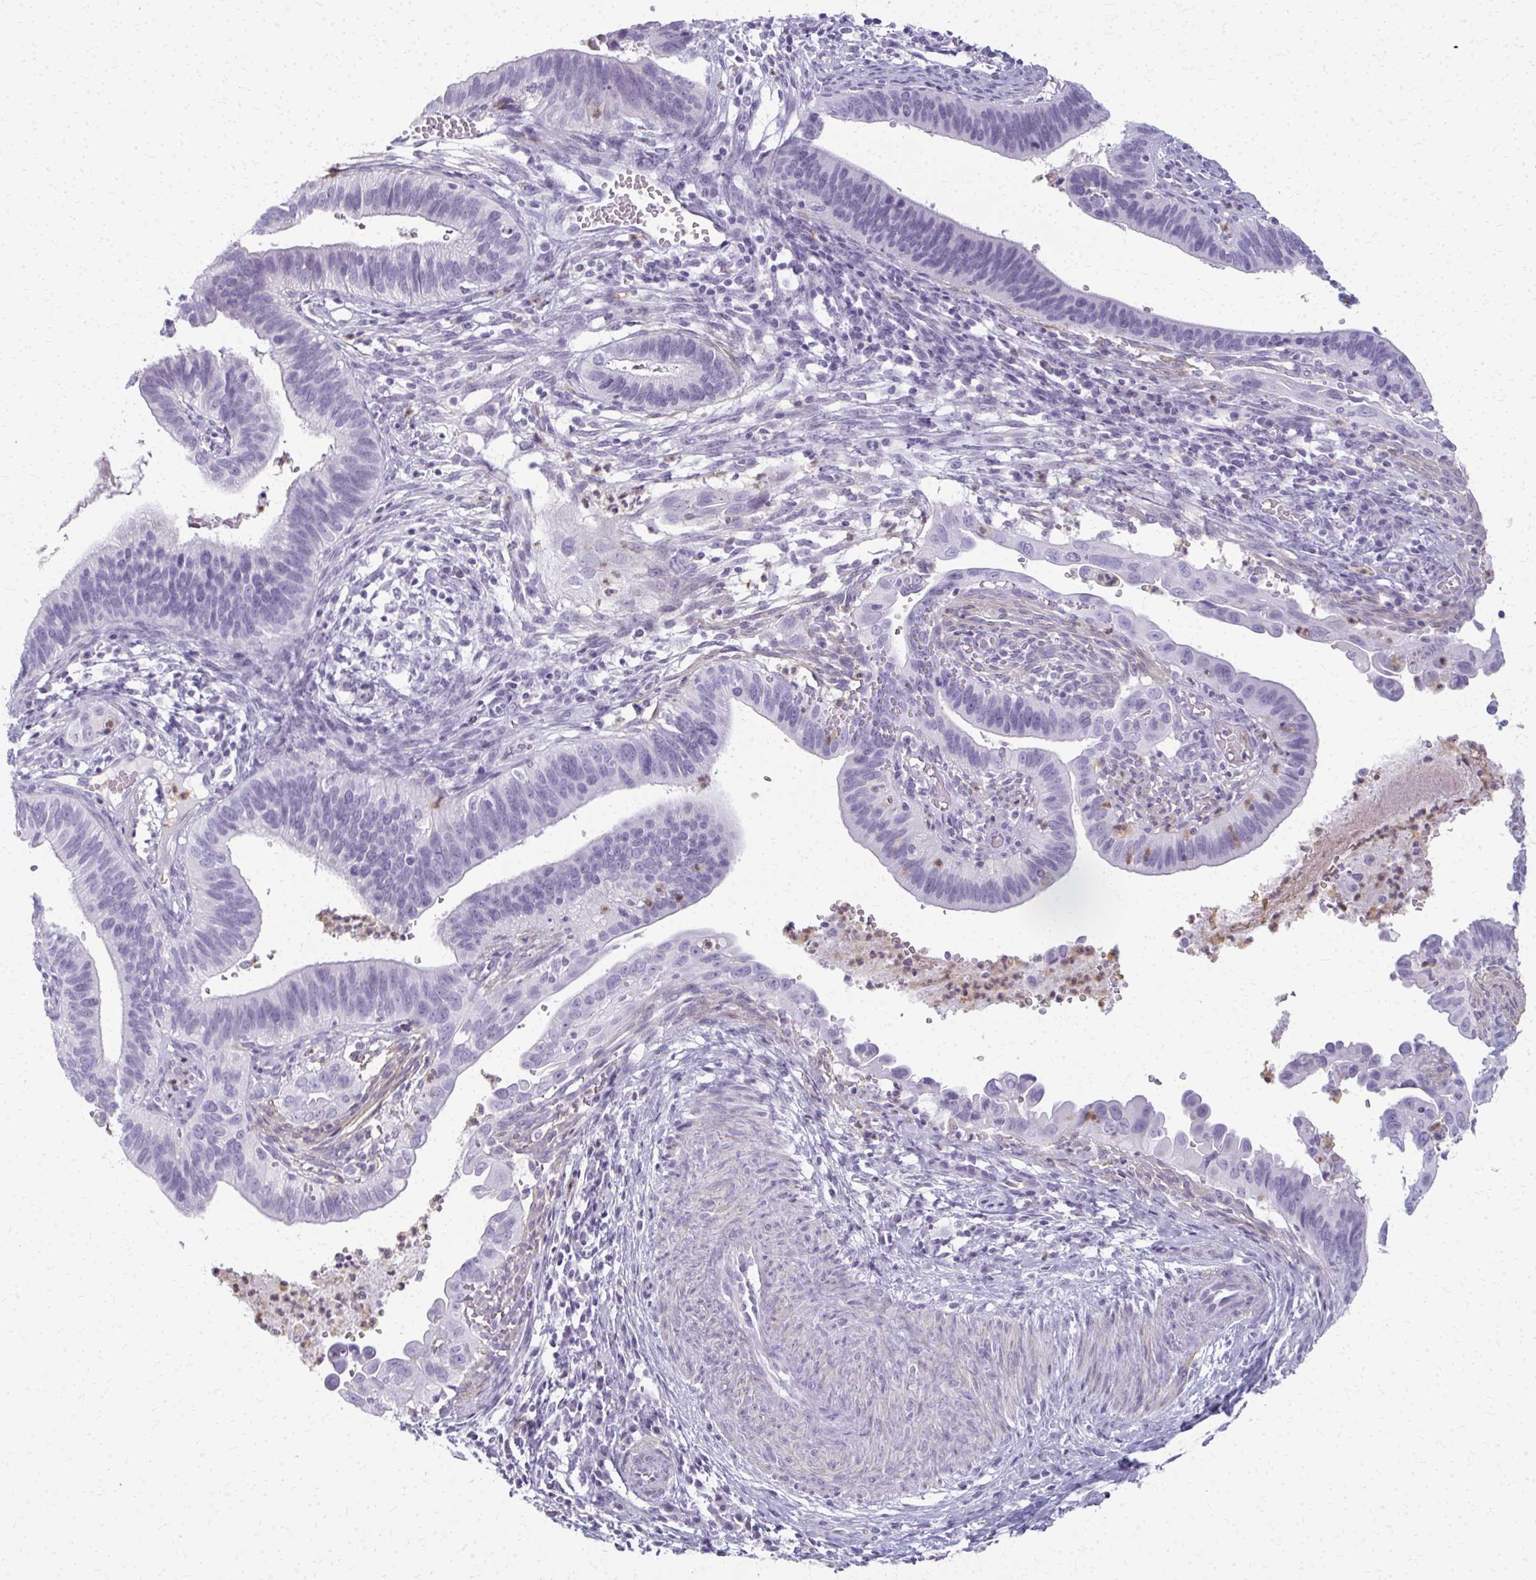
{"staining": {"intensity": "negative", "quantity": "none", "location": "none"}, "tissue": "cervical cancer", "cell_type": "Tumor cells", "image_type": "cancer", "snomed": [{"axis": "morphology", "description": "Adenocarcinoma, NOS"}, {"axis": "topography", "description": "Cervix"}], "caption": "Immunohistochemical staining of human cervical adenocarcinoma shows no significant staining in tumor cells. (Immunohistochemistry (ihc), brightfield microscopy, high magnification).", "gene": "CA3", "patient": {"sex": "female", "age": 42}}